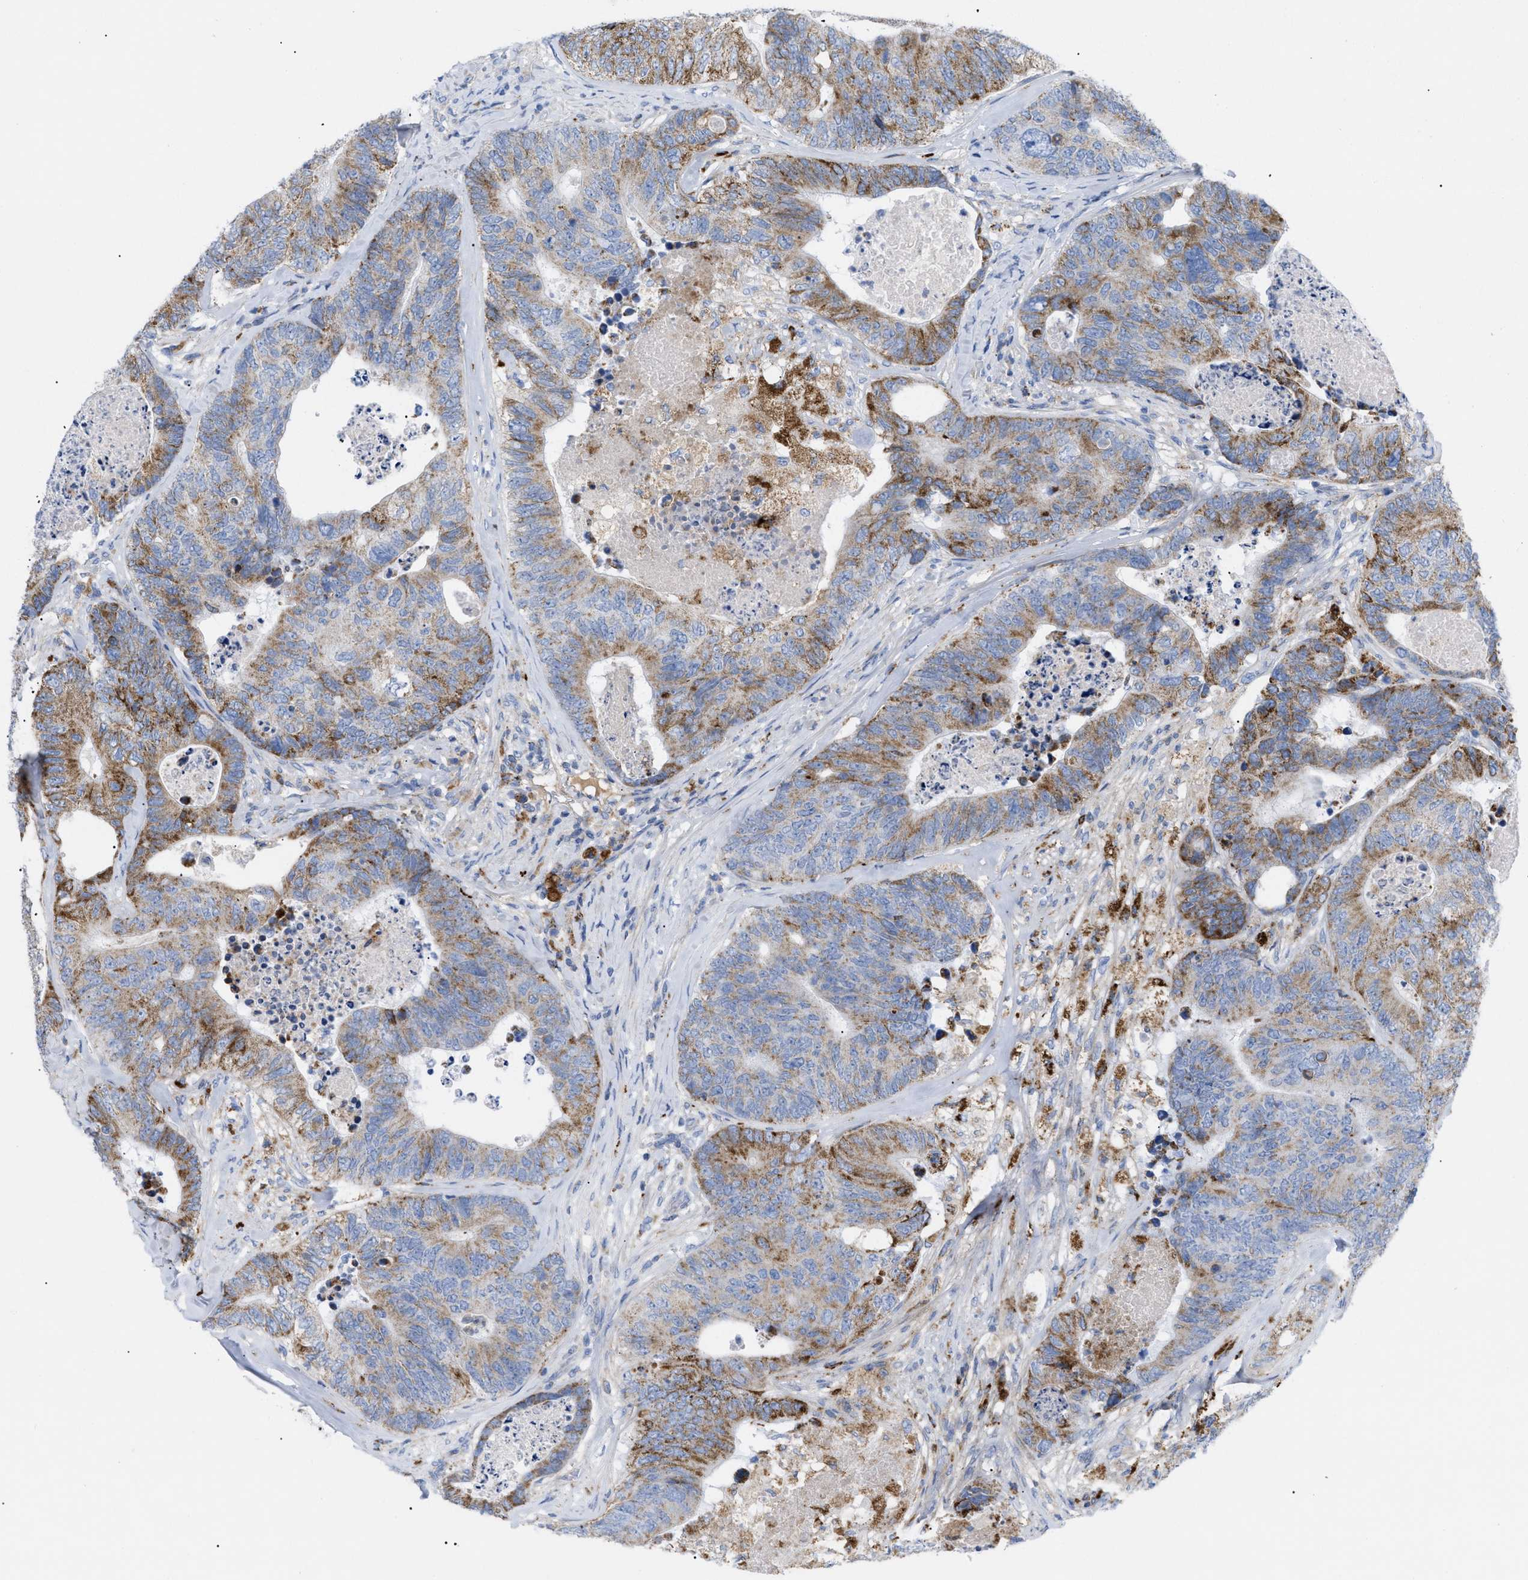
{"staining": {"intensity": "moderate", "quantity": ">75%", "location": "cytoplasmic/membranous"}, "tissue": "colorectal cancer", "cell_type": "Tumor cells", "image_type": "cancer", "snomed": [{"axis": "morphology", "description": "Adenocarcinoma, NOS"}, {"axis": "topography", "description": "Colon"}], "caption": "Tumor cells show moderate cytoplasmic/membranous positivity in about >75% of cells in colorectal cancer. (DAB (3,3'-diaminobenzidine) IHC with brightfield microscopy, high magnification).", "gene": "DRAM2", "patient": {"sex": "female", "age": 67}}